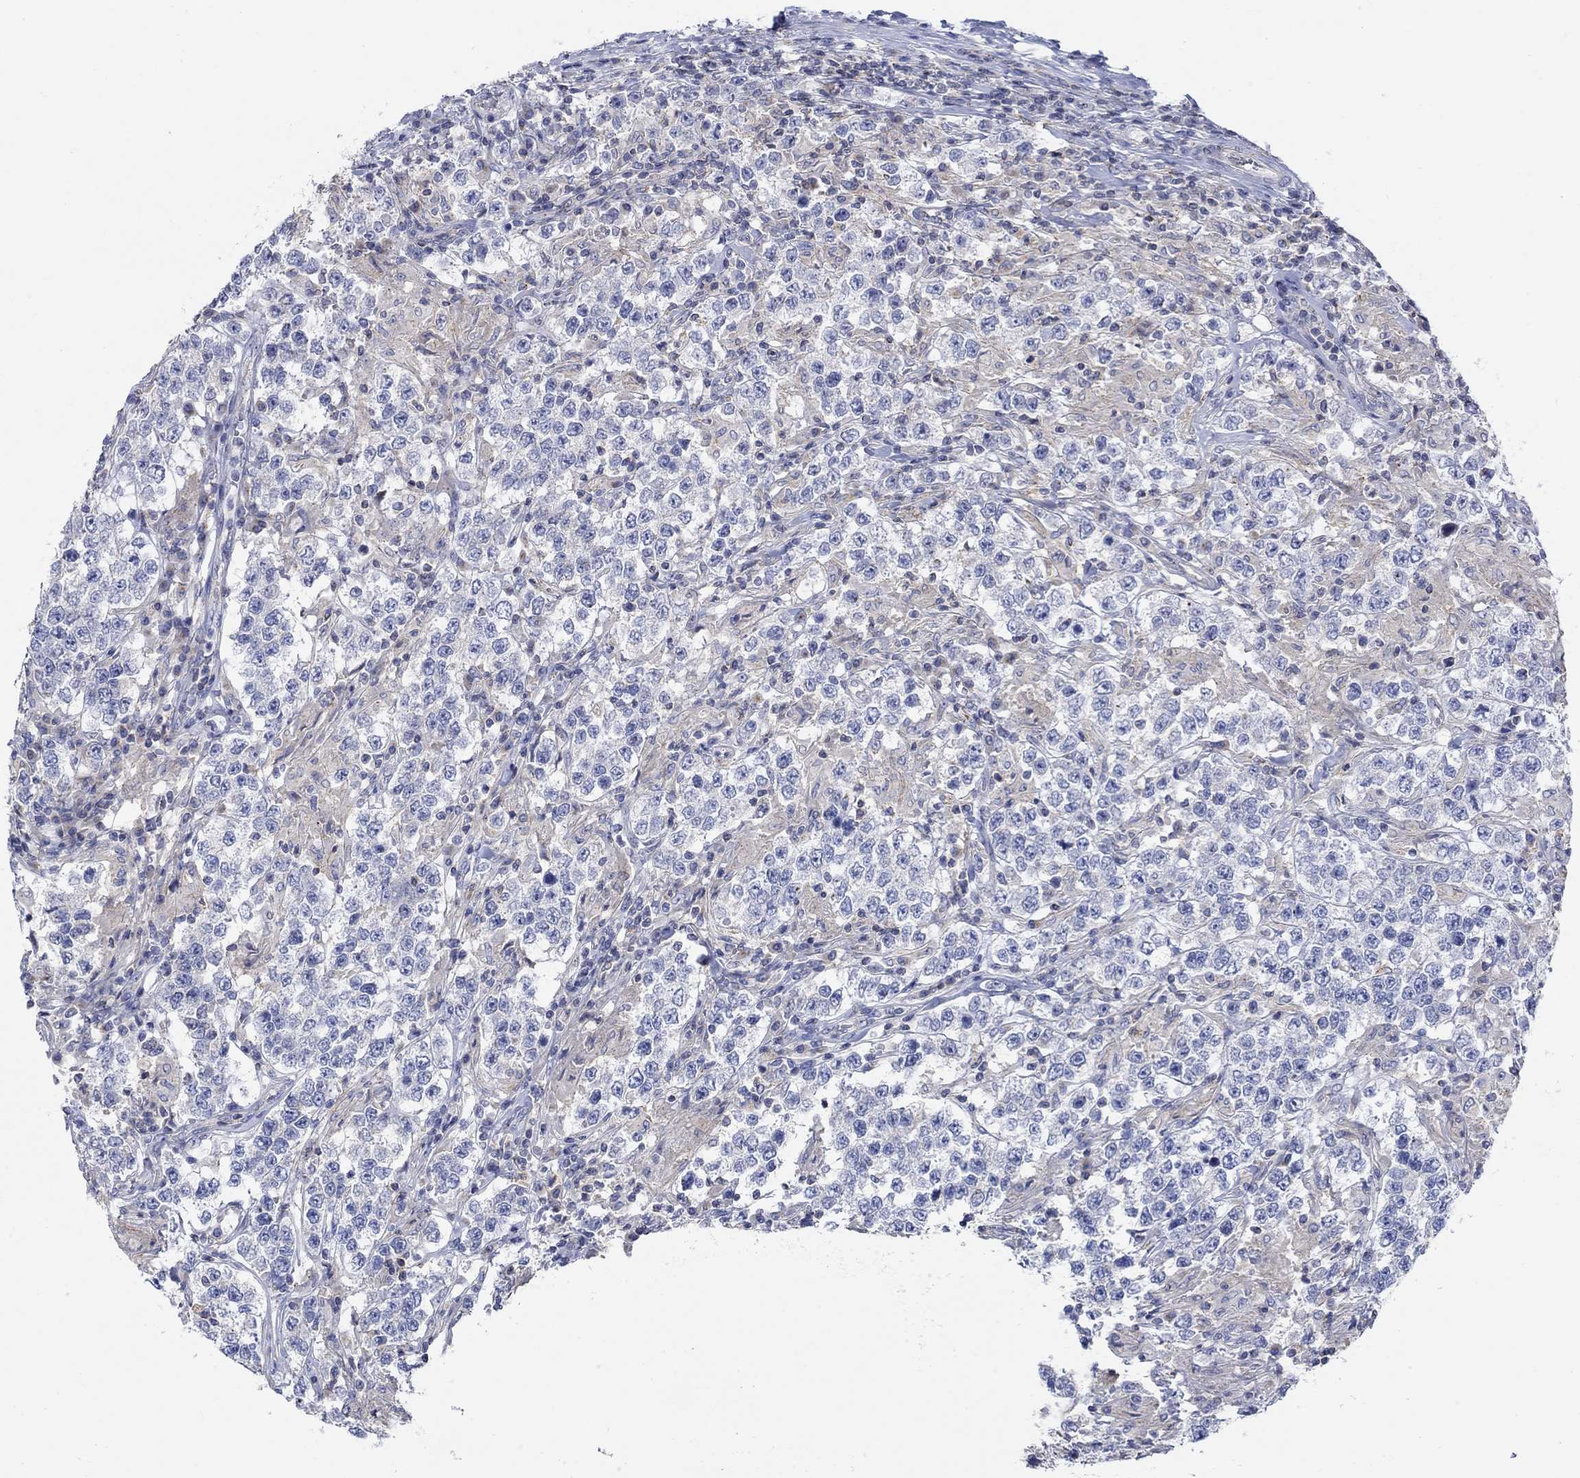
{"staining": {"intensity": "weak", "quantity": "25%-75%", "location": "cytoplasmic/membranous"}, "tissue": "testis cancer", "cell_type": "Tumor cells", "image_type": "cancer", "snomed": [{"axis": "morphology", "description": "Seminoma, NOS"}, {"axis": "morphology", "description": "Carcinoma, Embryonal, NOS"}, {"axis": "topography", "description": "Testis"}], "caption": "This image shows immunohistochemistry (IHC) staining of testis cancer (seminoma), with low weak cytoplasmic/membranous positivity in about 25%-75% of tumor cells.", "gene": "NAV3", "patient": {"sex": "male", "age": 41}}